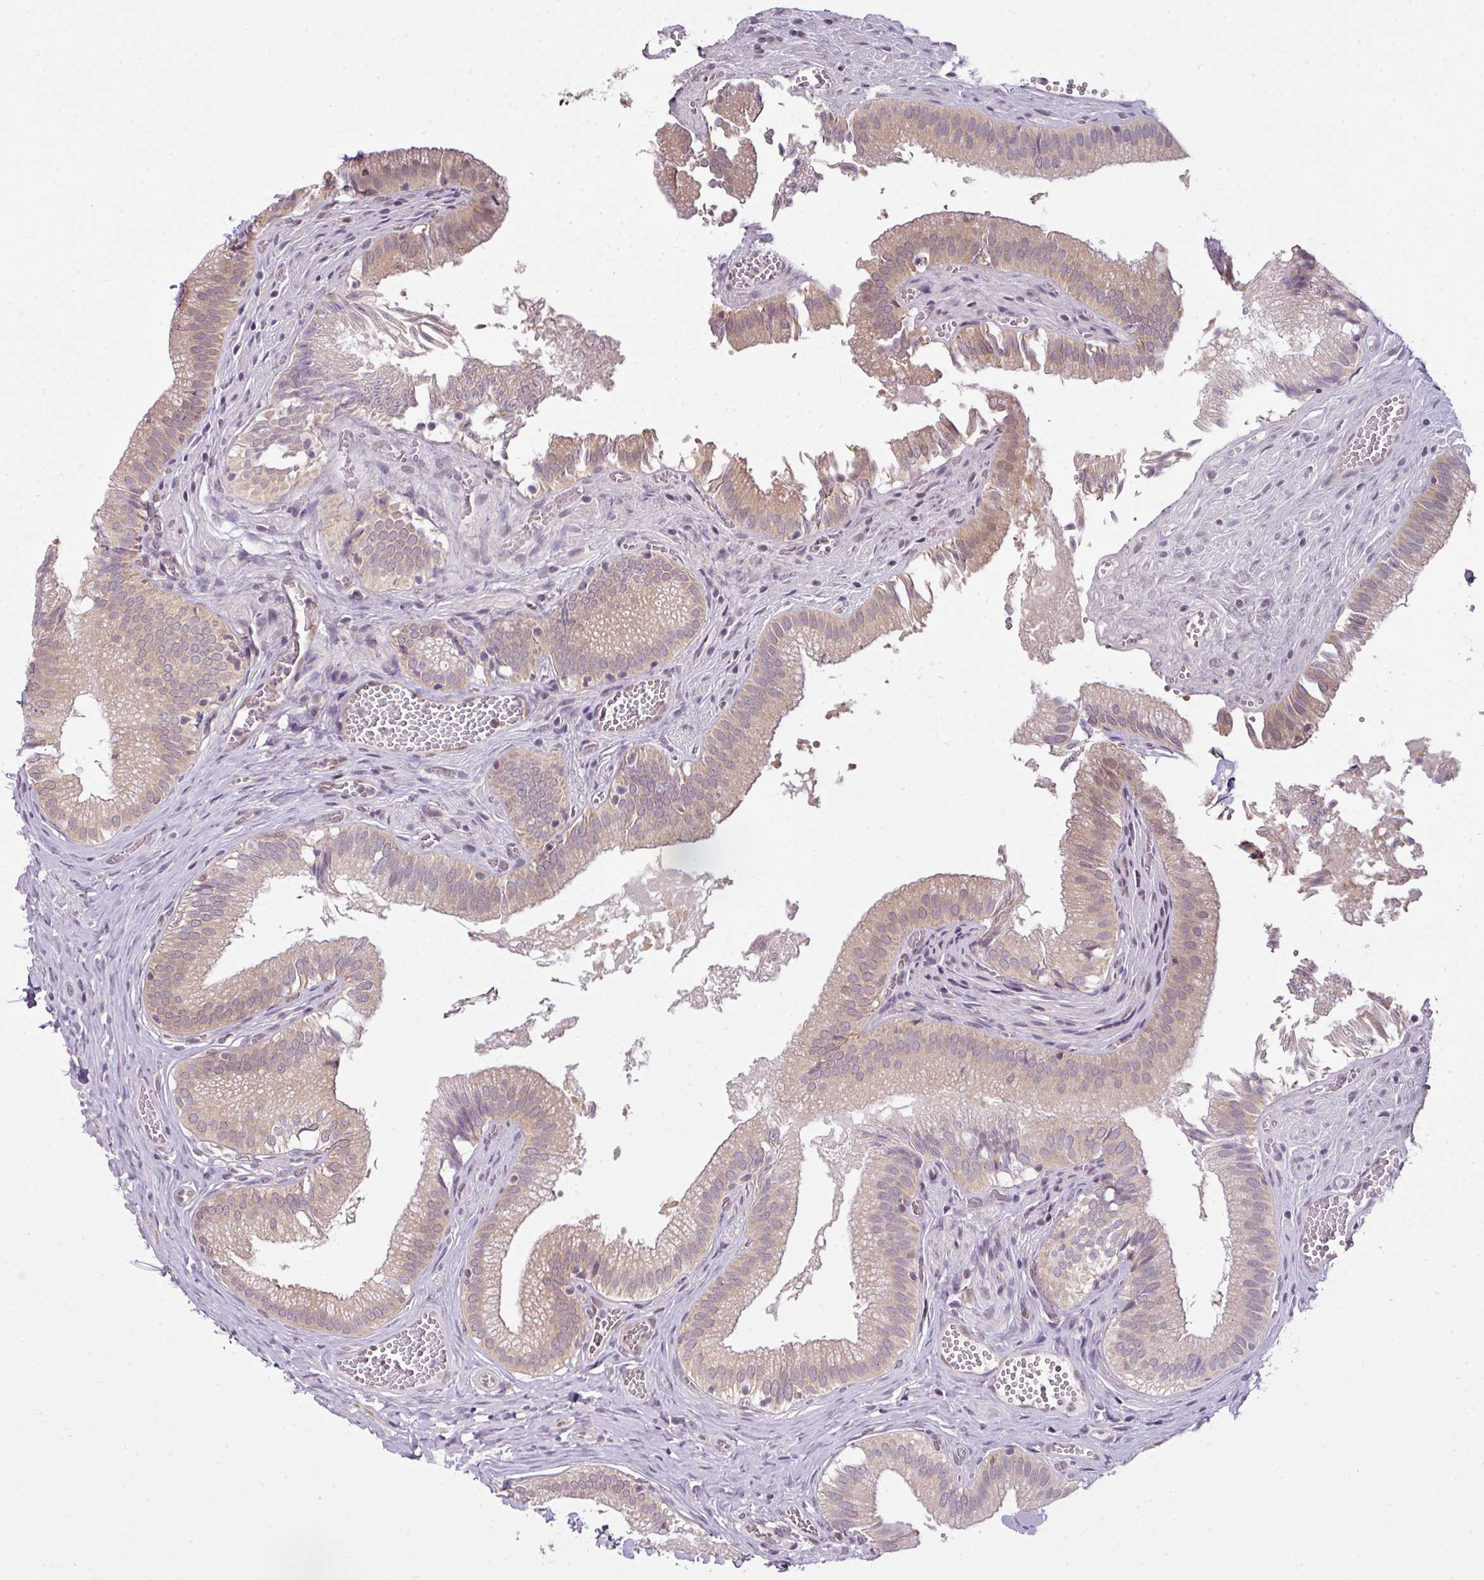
{"staining": {"intensity": "moderate", "quantity": ">75%", "location": "cytoplasmic/membranous,nuclear"}, "tissue": "gallbladder", "cell_type": "Glandular cells", "image_type": "normal", "snomed": [{"axis": "morphology", "description": "Normal tissue, NOS"}, {"axis": "topography", "description": "Gallbladder"}, {"axis": "topography", "description": "Peripheral nerve tissue"}], "caption": "Protein staining by IHC demonstrates moderate cytoplasmic/membranous,nuclear expression in about >75% of glandular cells in normal gallbladder.", "gene": "DERPC", "patient": {"sex": "male", "age": 17}}